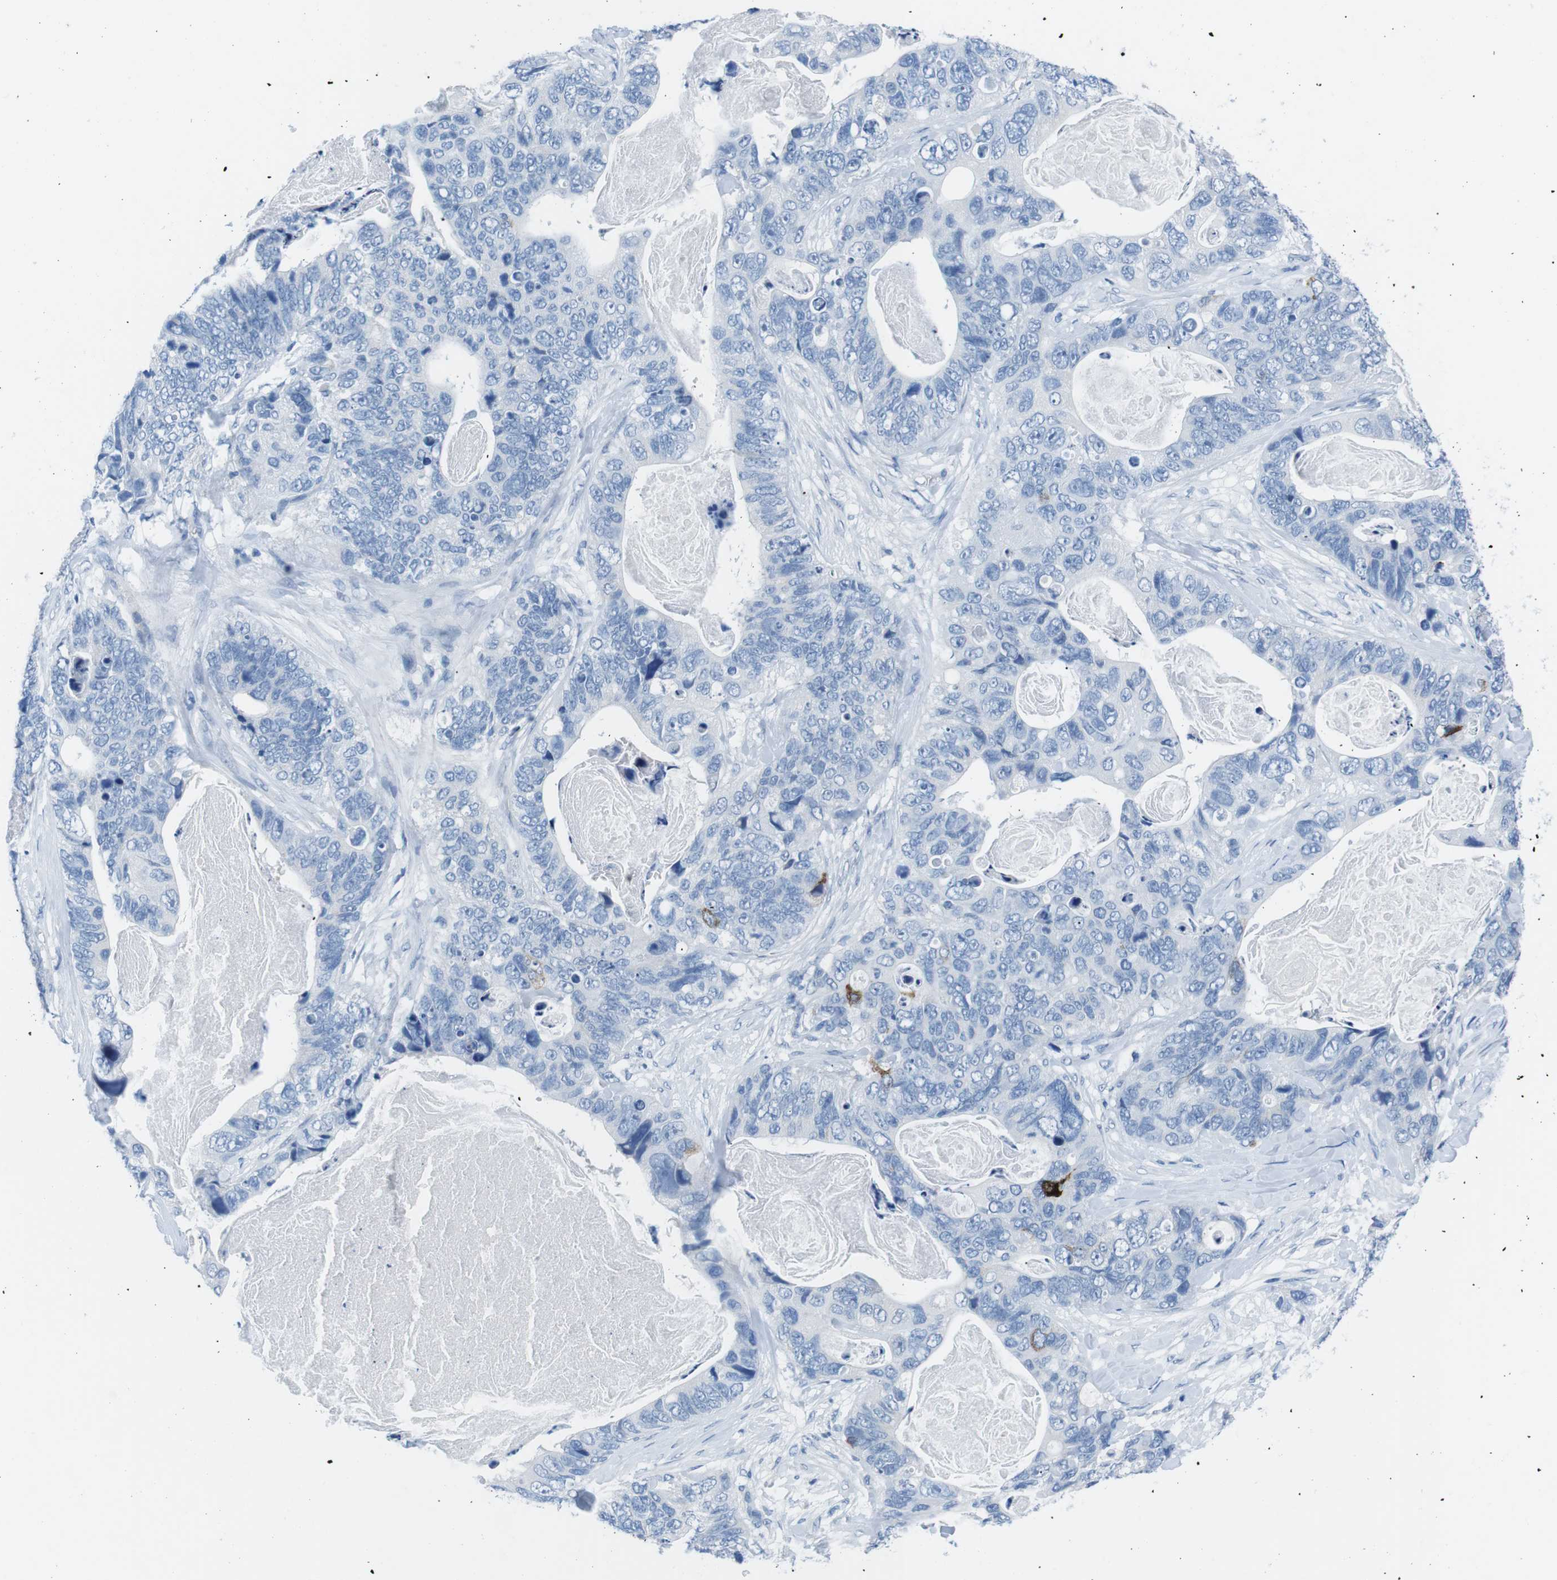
{"staining": {"intensity": "negative", "quantity": "none", "location": "none"}, "tissue": "stomach cancer", "cell_type": "Tumor cells", "image_type": "cancer", "snomed": [{"axis": "morphology", "description": "Adenocarcinoma, NOS"}, {"axis": "topography", "description": "Stomach"}], "caption": "The image shows no significant staining in tumor cells of adenocarcinoma (stomach).", "gene": "MUC2", "patient": {"sex": "female", "age": 89}}